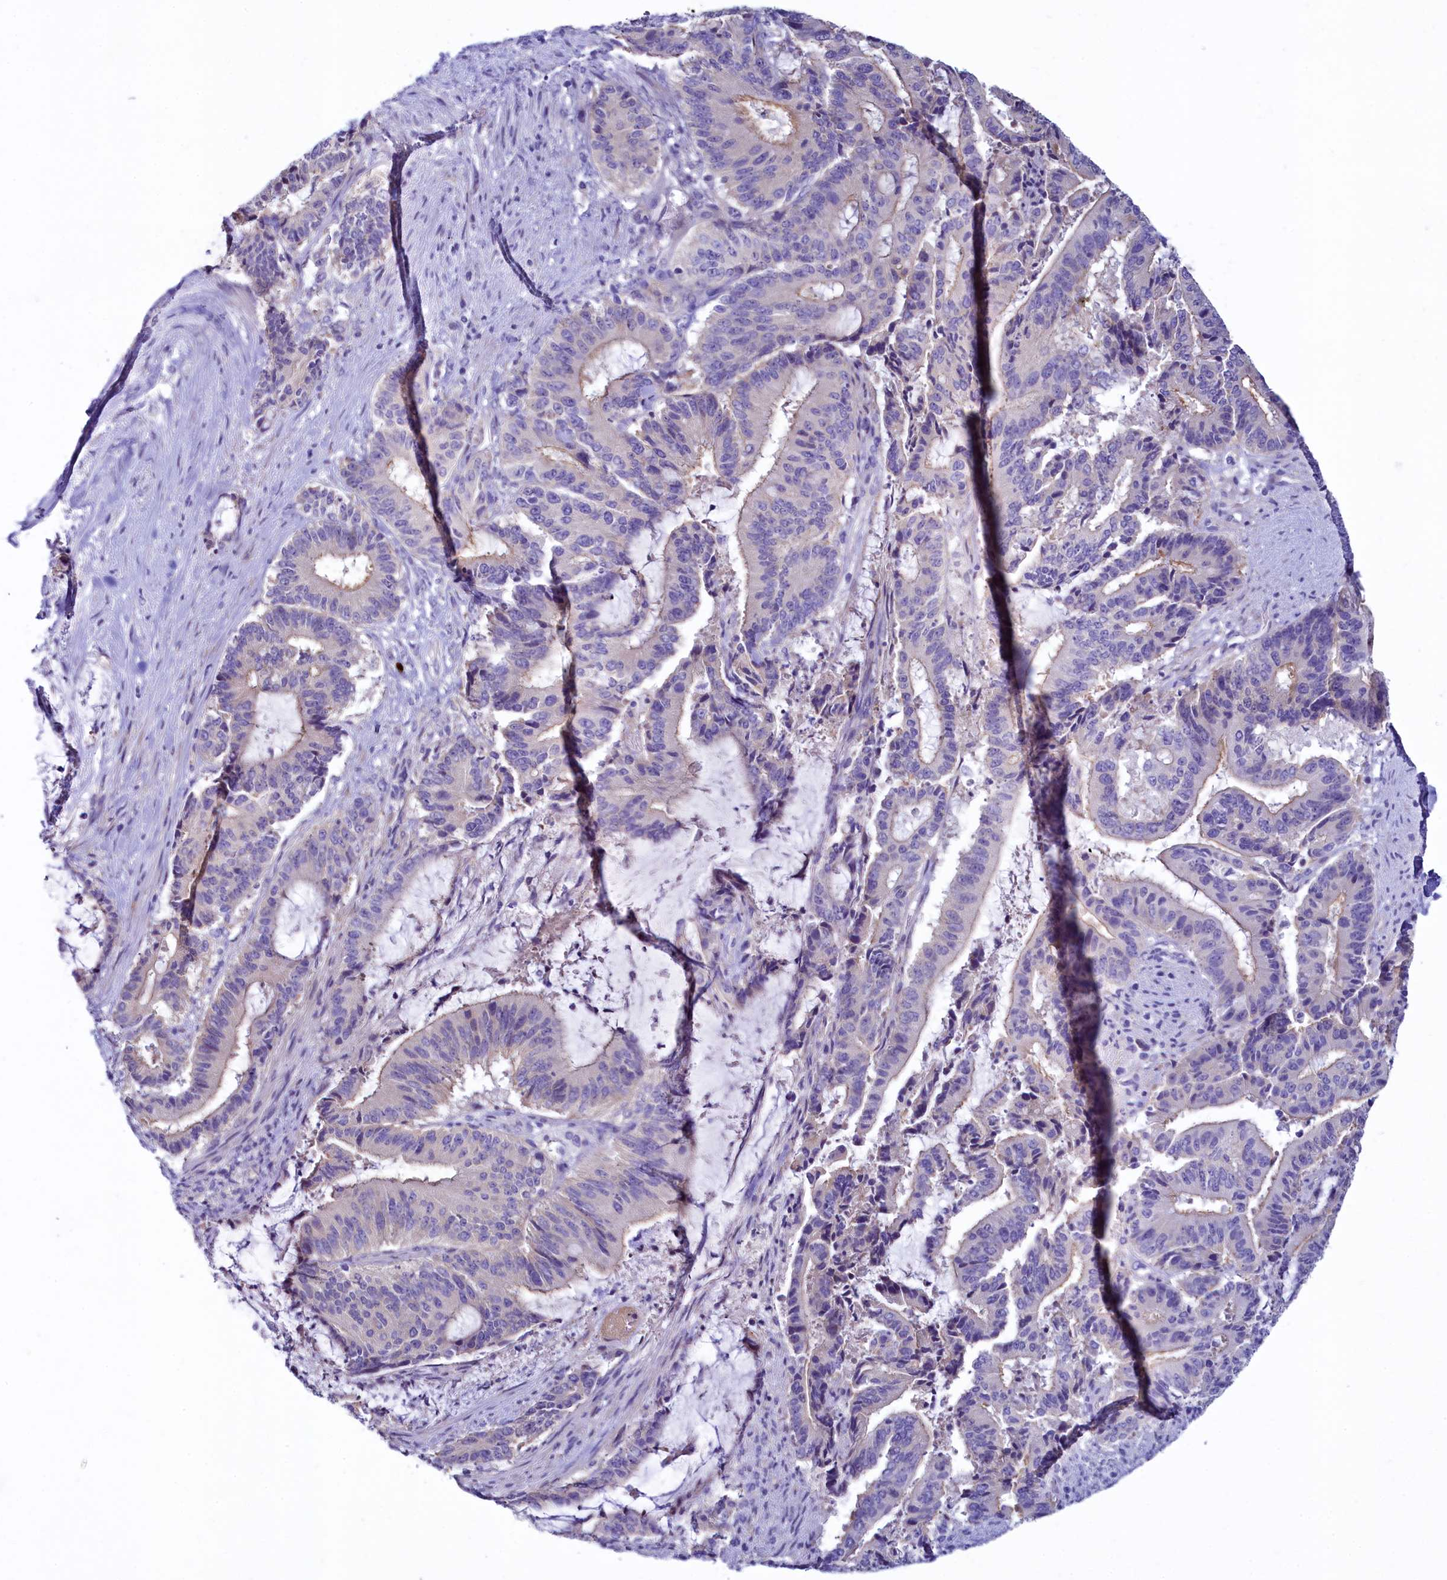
{"staining": {"intensity": "negative", "quantity": "none", "location": "none"}, "tissue": "liver cancer", "cell_type": "Tumor cells", "image_type": "cancer", "snomed": [{"axis": "morphology", "description": "Normal tissue, NOS"}, {"axis": "morphology", "description": "Cholangiocarcinoma"}, {"axis": "topography", "description": "Liver"}, {"axis": "topography", "description": "Peripheral nerve tissue"}], "caption": "DAB (3,3'-diaminobenzidine) immunohistochemical staining of cholangiocarcinoma (liver) demonstrates no significant expression in tumor cells.", "gene": "KRBOX5", "patient": {"sex": "female", "age": 73}}